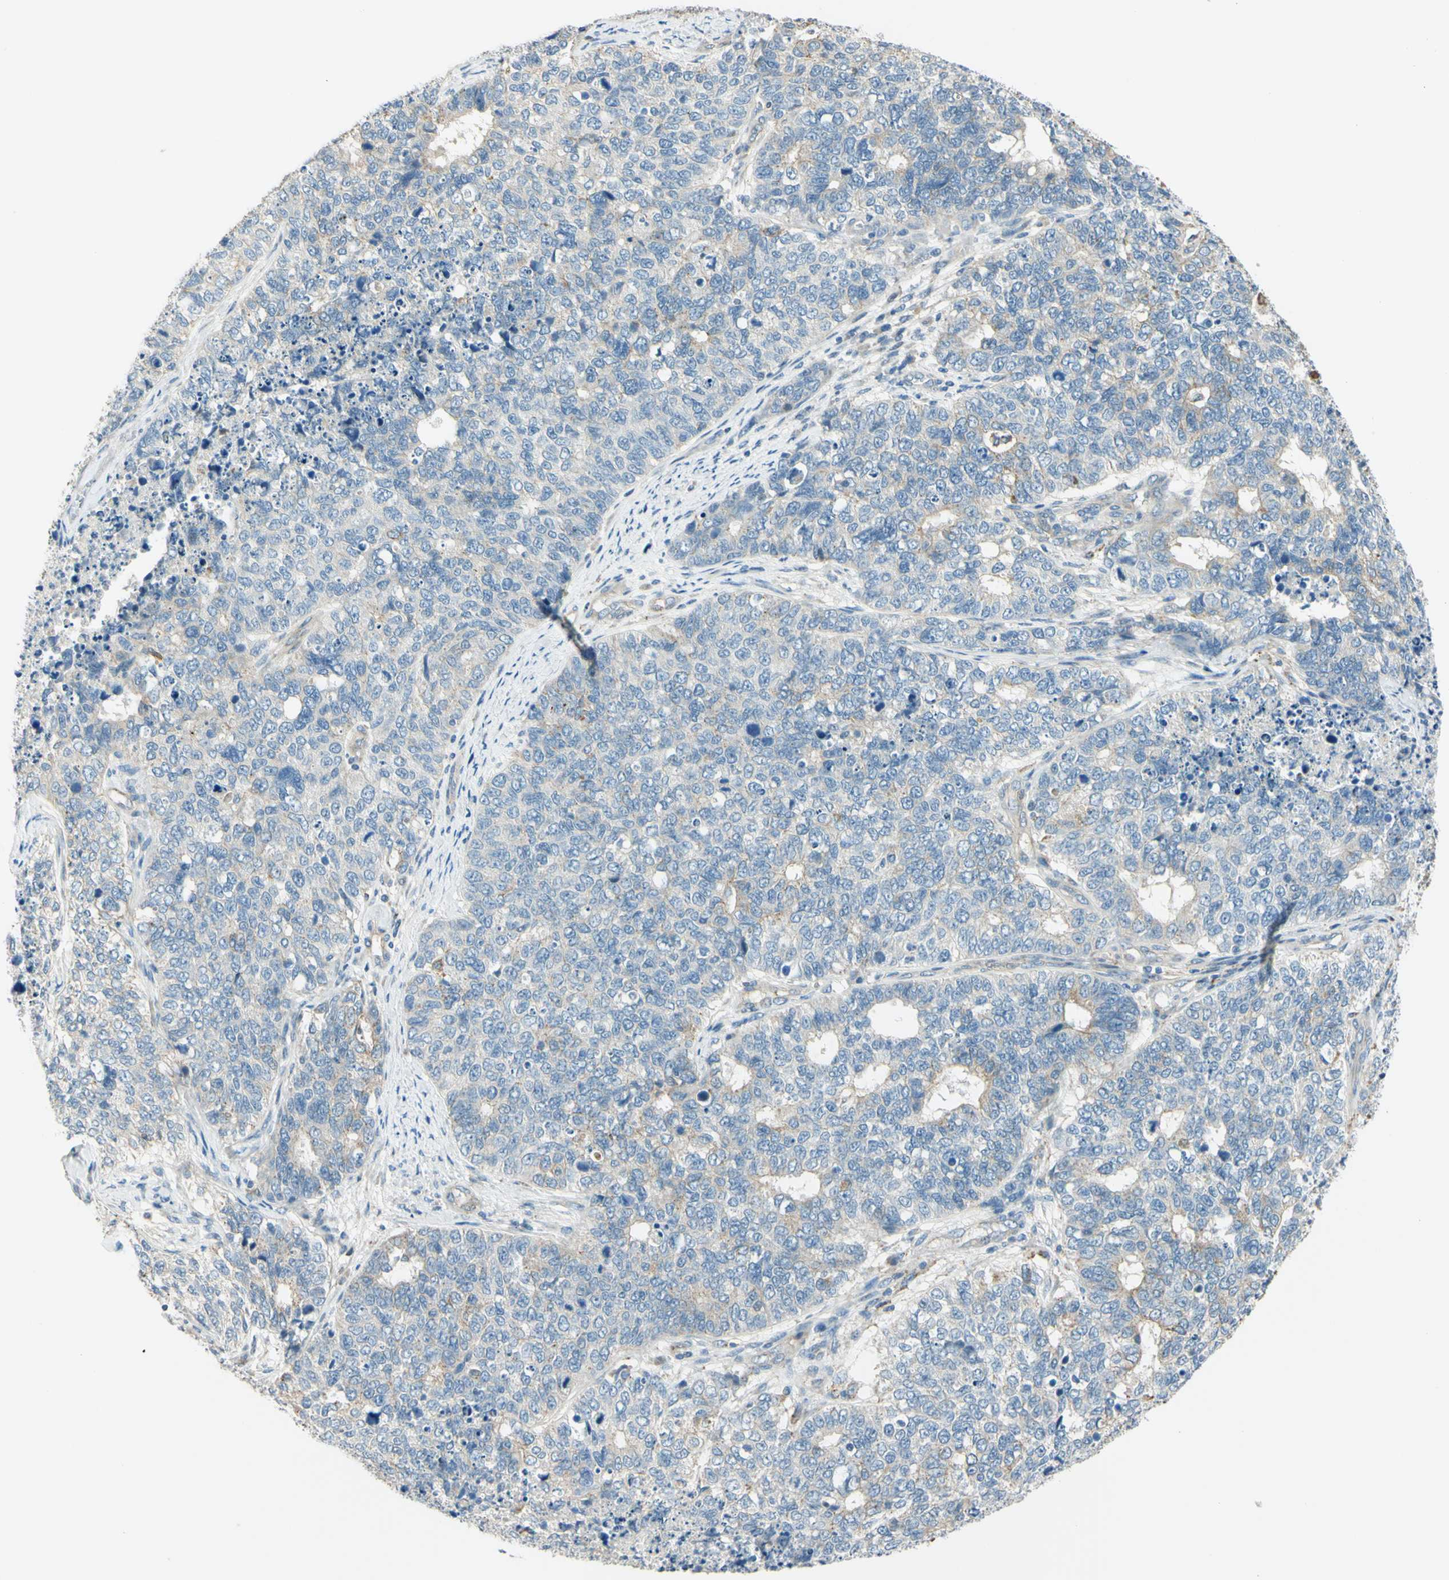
{"staining": {"intensity": "weak", "quantity": "<25%", "location": "cytoplasmic/membranous"}, "tissue": "cervical cancer", "cell_type": "Tumor cells", "image_type": "cancer", "snomed": [{"axis": "morphology", "description": "Squamous cell carcinoma, NOS"}, {"axis": "topography", "description": "Cervix"}], "caption": "DAB immunohistochemical staining of cervical cancer (squamous cell carcinoma) exhibits no significant staining in tumor cells.", "gene": "LAMA3", "patient": {"sex": "female", "age": 63}}